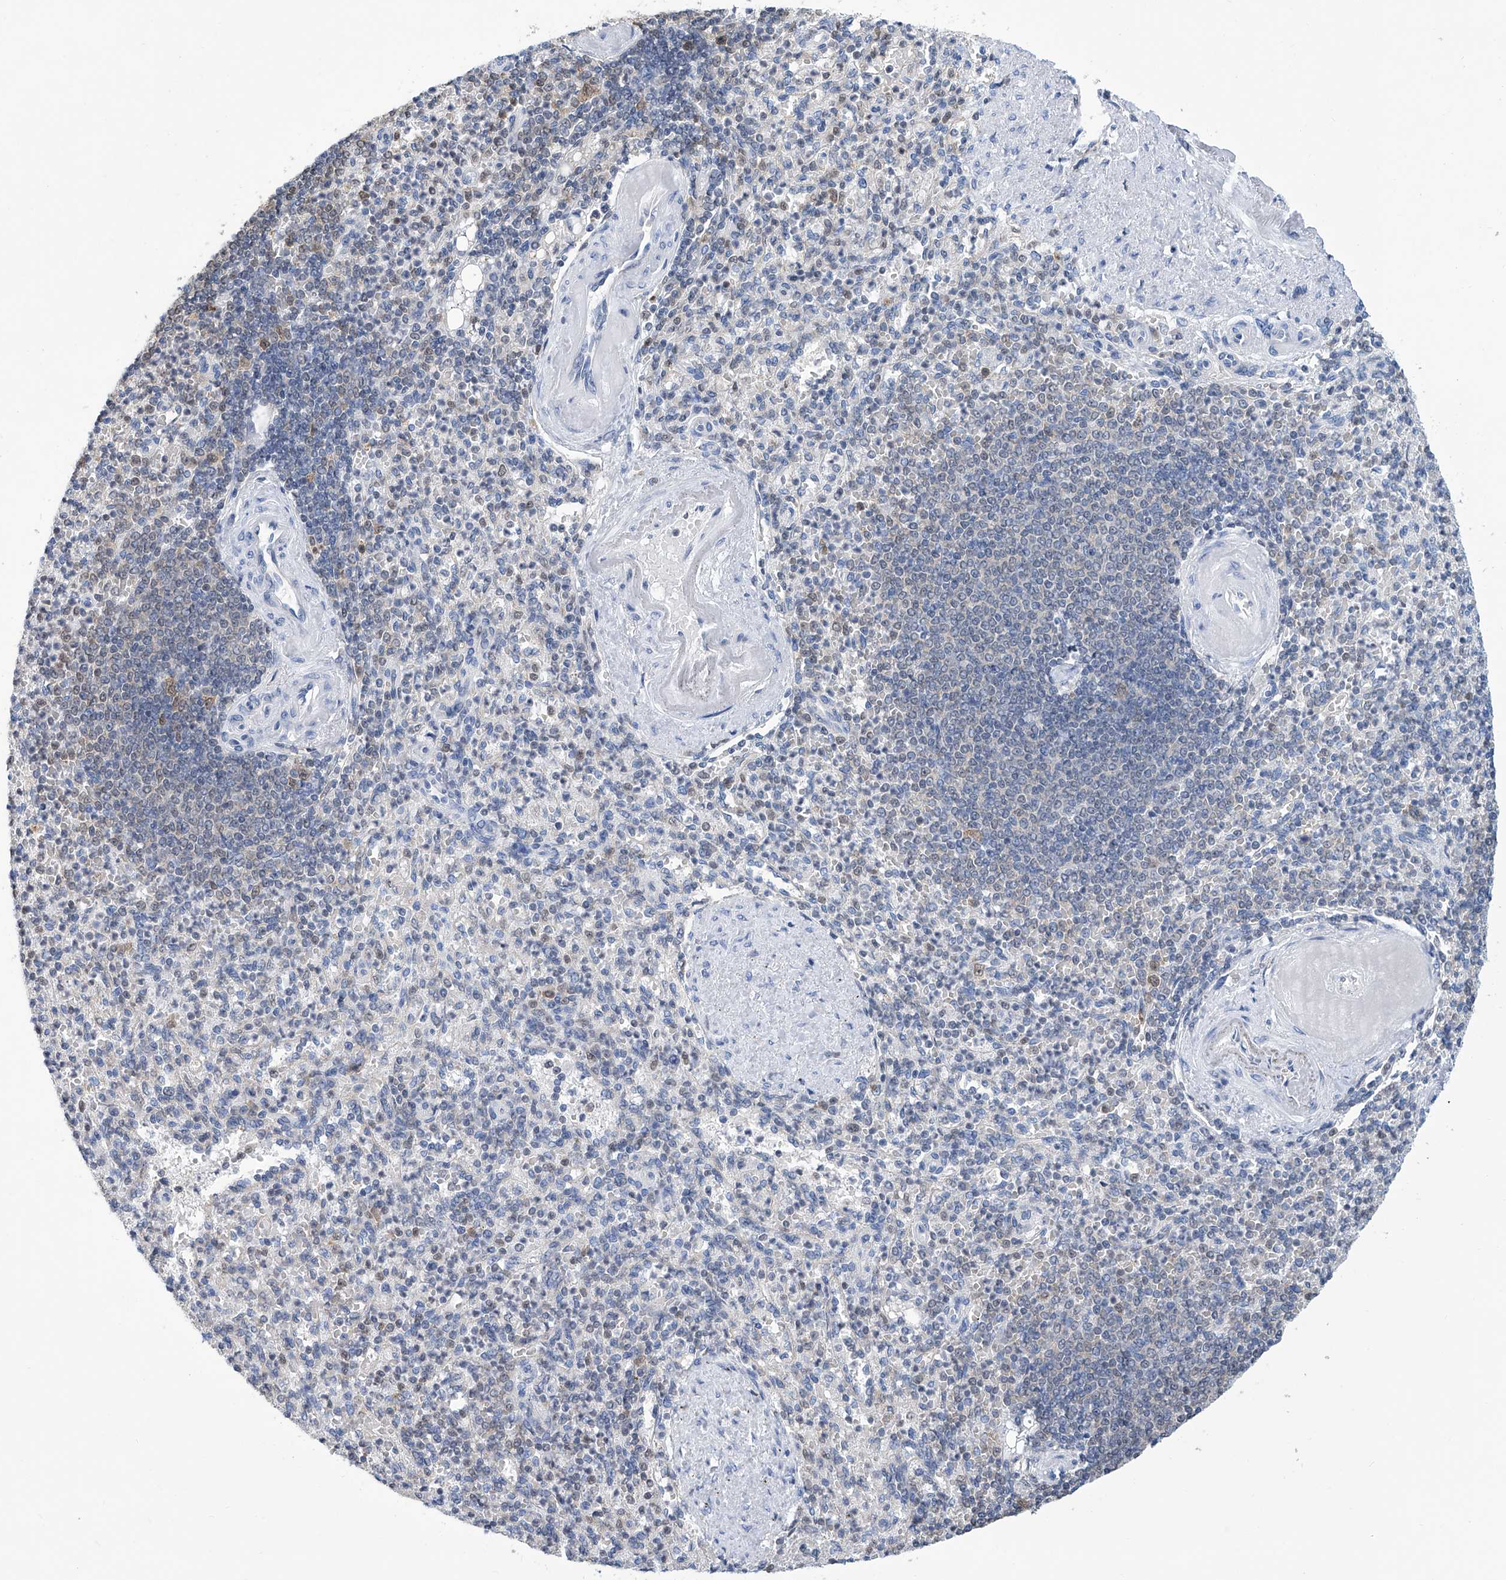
{"staining": {"intensity": "moderate", "quantity": "<25%", "location": "nuclear"}, "tissue": "spleen", "cell_type": "Cells in red pulp", "image_type": "normal", "snomed": [{"axis": "morphology", "description": "Normal tissue, NOS"}, {"axis": "topography", "description": "Spleen"}], "caption": "Immunohistochemical staining of unremarkable human spleen reveals low levels of moderate nuclear positivity in about <25% of cells in red pulp. (Stains: DAB in brown, nuclei in blue, Microscopy: brightfield microscopy at high magnification).", "gene": "SREBF2", "patient": {"sex": "female", "age": 74}}